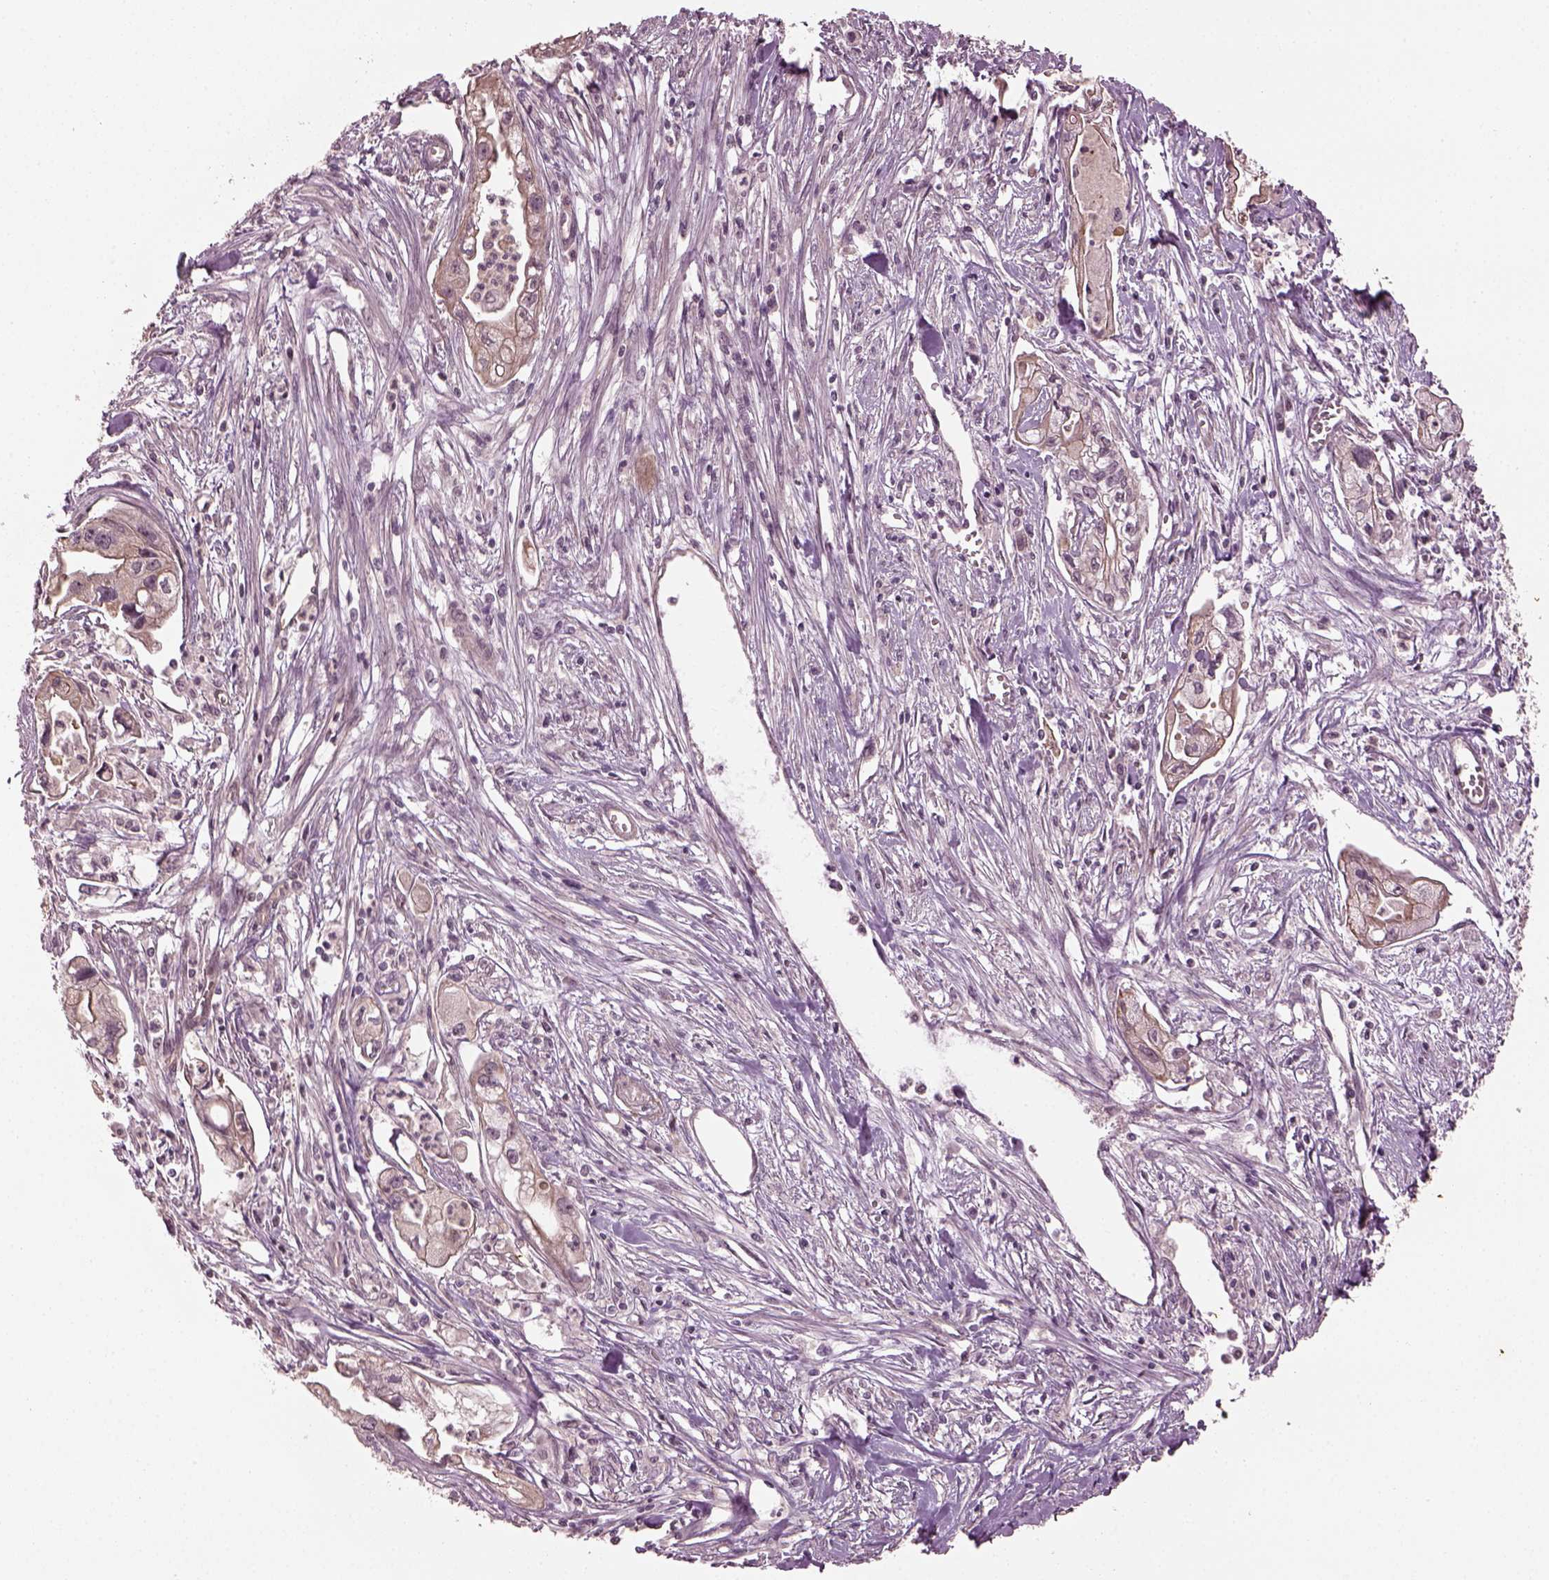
{"staining": {"intensity": "weak", "quantity": "25%-75%", "location": "cytoplasmic/membranous,nuclear"}, "tissue": "pancreatic cancer", "cell_type": "Tumor cells", "image_type": "cancer", "snomed": [{"axis": "morphology", "description": "Adenocarcinoma, NOS"}, {"axis": "topography", "description": "Pancreas"}], "caption": "Tumor cells display weak cytoplasmic/membranous and nuclear expression in about 25%-75% of cells in adenocarcinoma (pancreatic).", "gene": "GNRH1", "patient": {"sex": "male", "age": 70}}